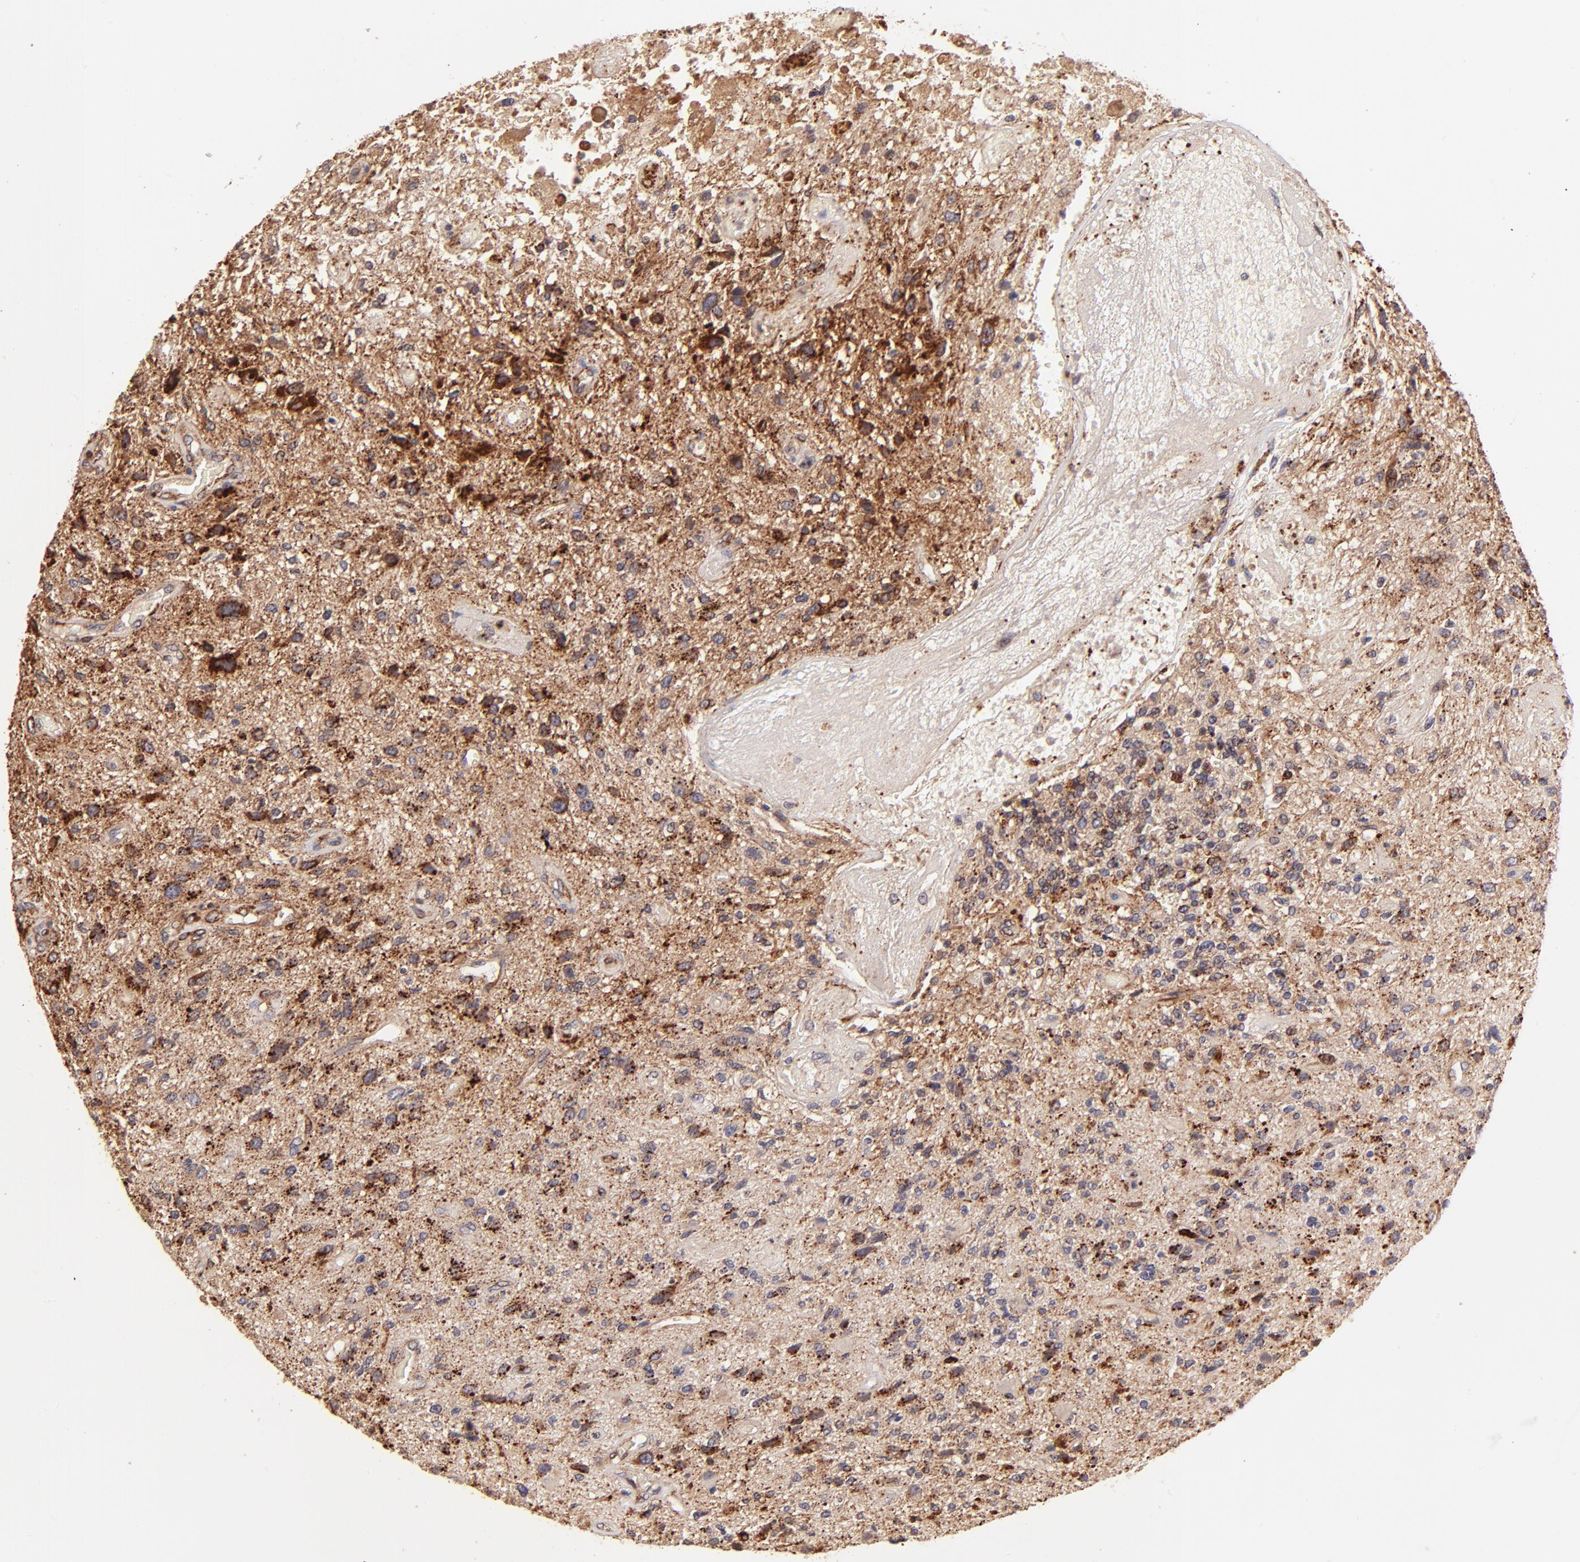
{"staining": {"intensity": "moderate", "quantity": "25%-75%", "location": "cytoplasmic/membranous"}, "tissue": "glioma", "cell_type": "Tumor cells", "image_type": "cancer", "snomed": [{"axis": "morphology", "description": "Normal tissue, NOS"}, {"axis": "morphology", "description": "Glioma, malignant, High grade"}, {"axis": "topography", "description": "Cerebral cortex"}], "caption": "A photomicrograph of human glioma stained for a protein reveals moderate cytoplasmic/membranous brown staining in tumor cells.", "gene": "SPARC", "patient": {"sex": "male", "age": 75}}